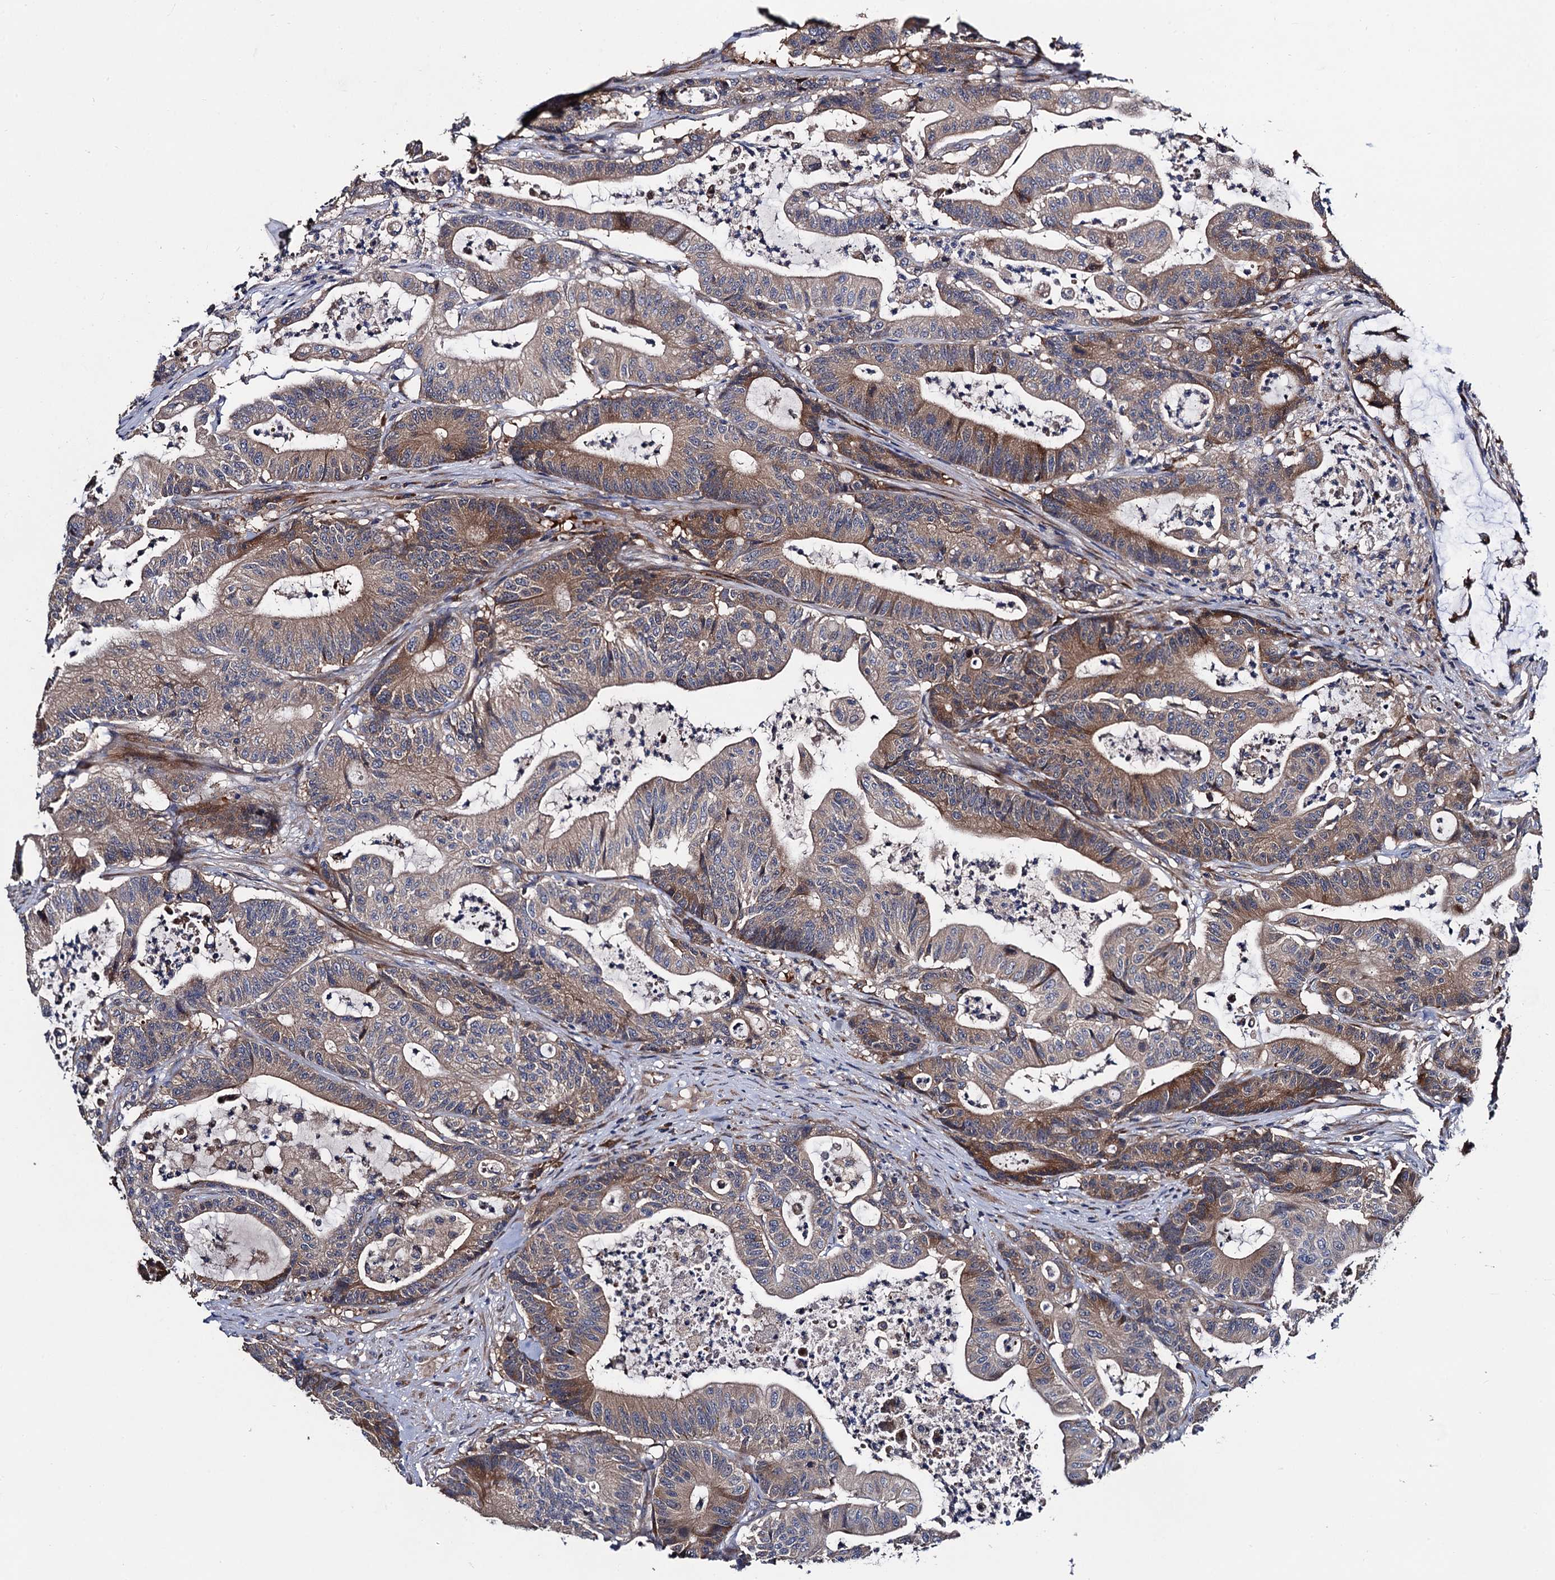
{"staining": {"intensity": "moderate", "quantity": "25%-75%", "location": "cytoplasmic/membranous"}, "tissue": "colorectal cancer", "cell_type": "Tumor cells", "image_type": "cancer", "snomed": [{"axis": "morphology", "description": "Adenocarcinoma, NOS"}, {"axis": "topography", "description": "Colon"}], "caption": "Brown immunohistochemical staining in human colorectal cancer demonstrates moderate cytoplasmic/membranous staining in approximately 25%-75% of tumor cells.", "gene": "TRMT112", "patient": {"sex": "female", "age": 84}}